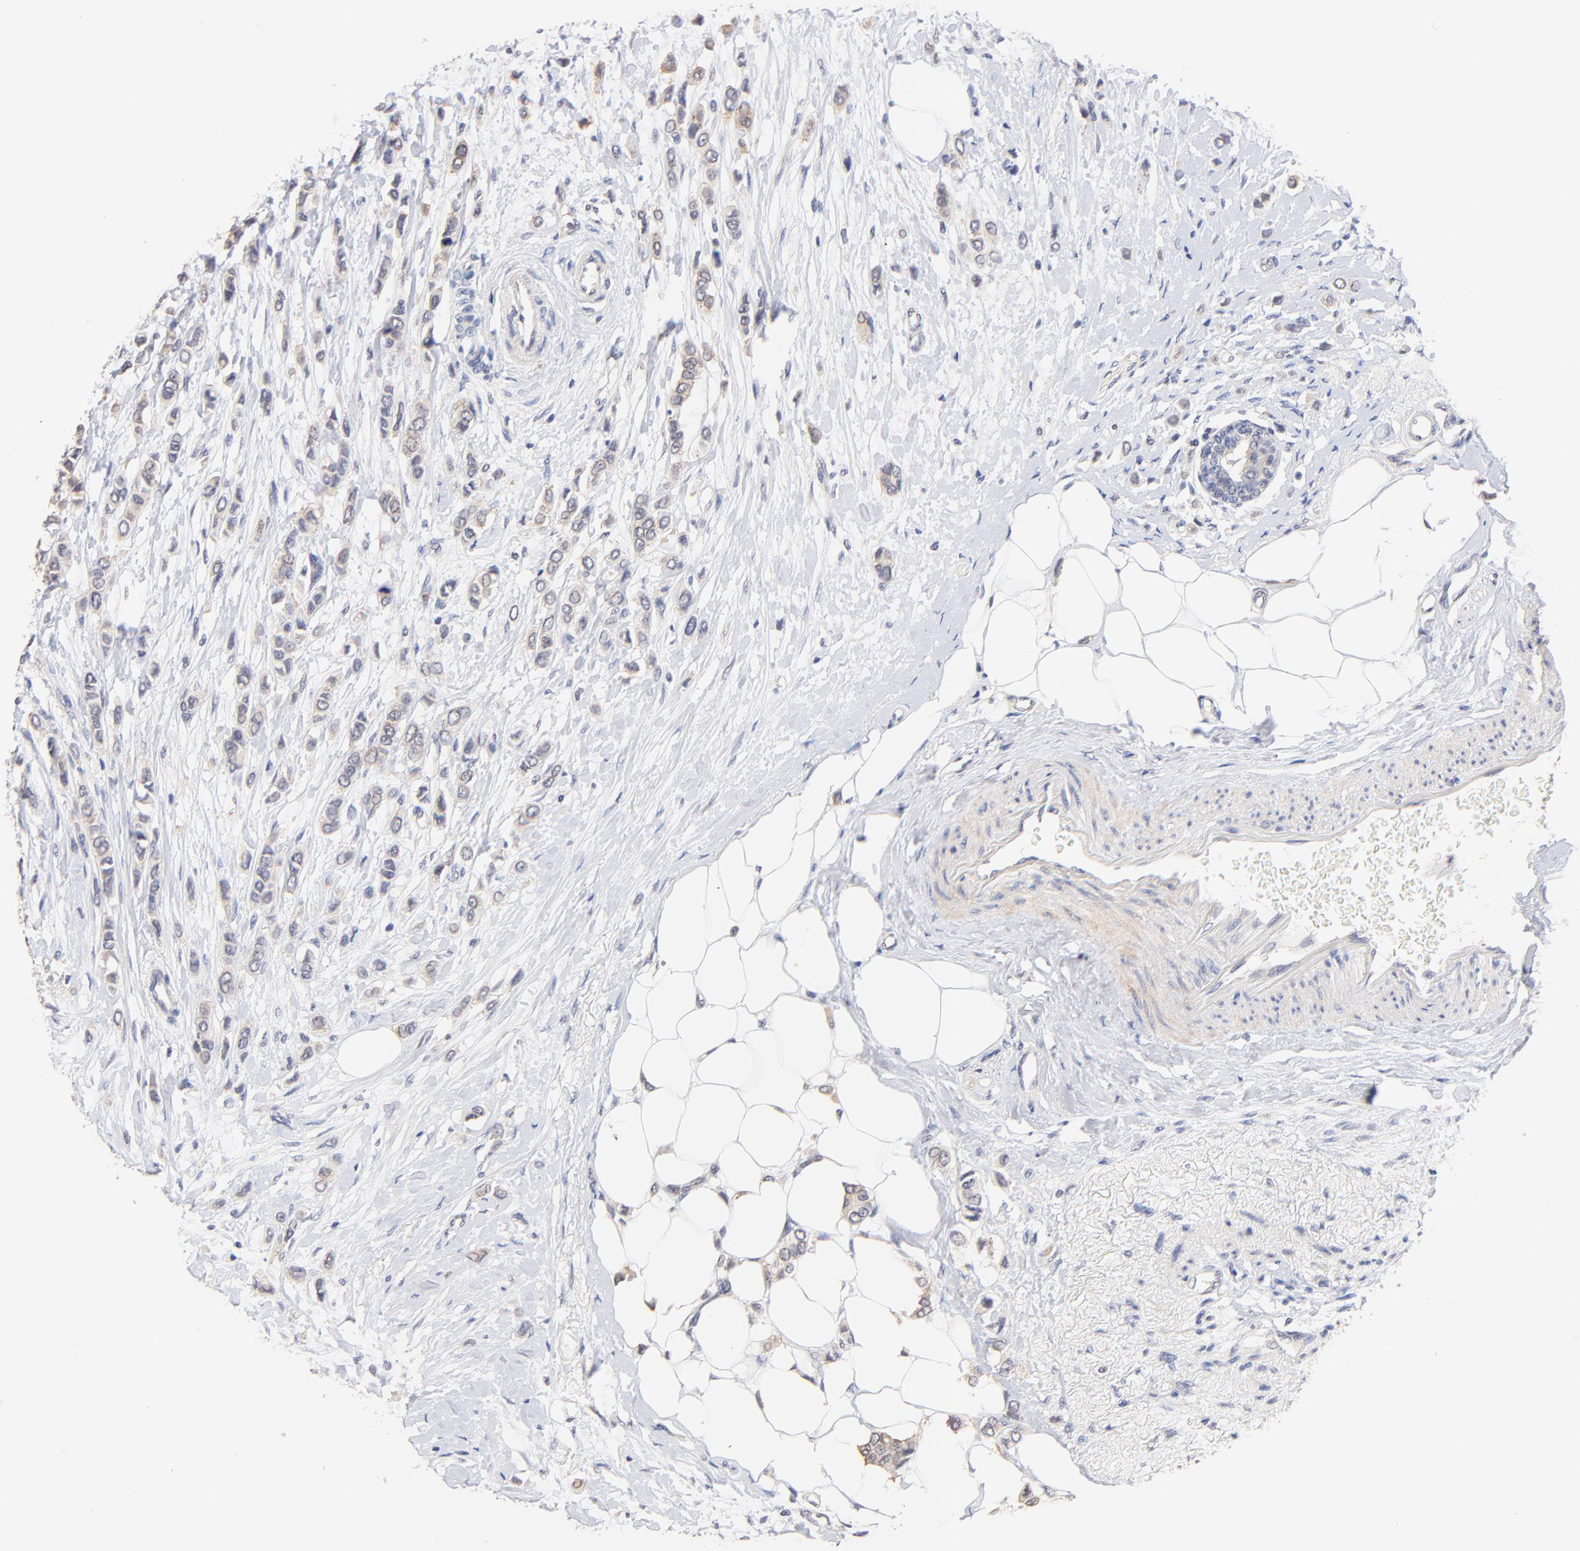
{"staining": {"intensity": "weak", "quantity": ">75%", "location": "cytoplasmic/membranous"}, "tissue": "breast cancer", "cell_type": "Tumor cells", "image_type": "cancer", "snomed": [{"axis": "morphology", "description": "Lobular carcinoma"}, {"axis": "topography", "description": "Breast"}], "caption": "Weak cytoplasmic/membranous positivity for a protein is identified in approximately >75% of tumor cells of breast cancer (lobular carcinoma) using immunohistochemistry (IHC).", "gene": "RIBC2", "patient": {"sex": "female", "age": 51}}